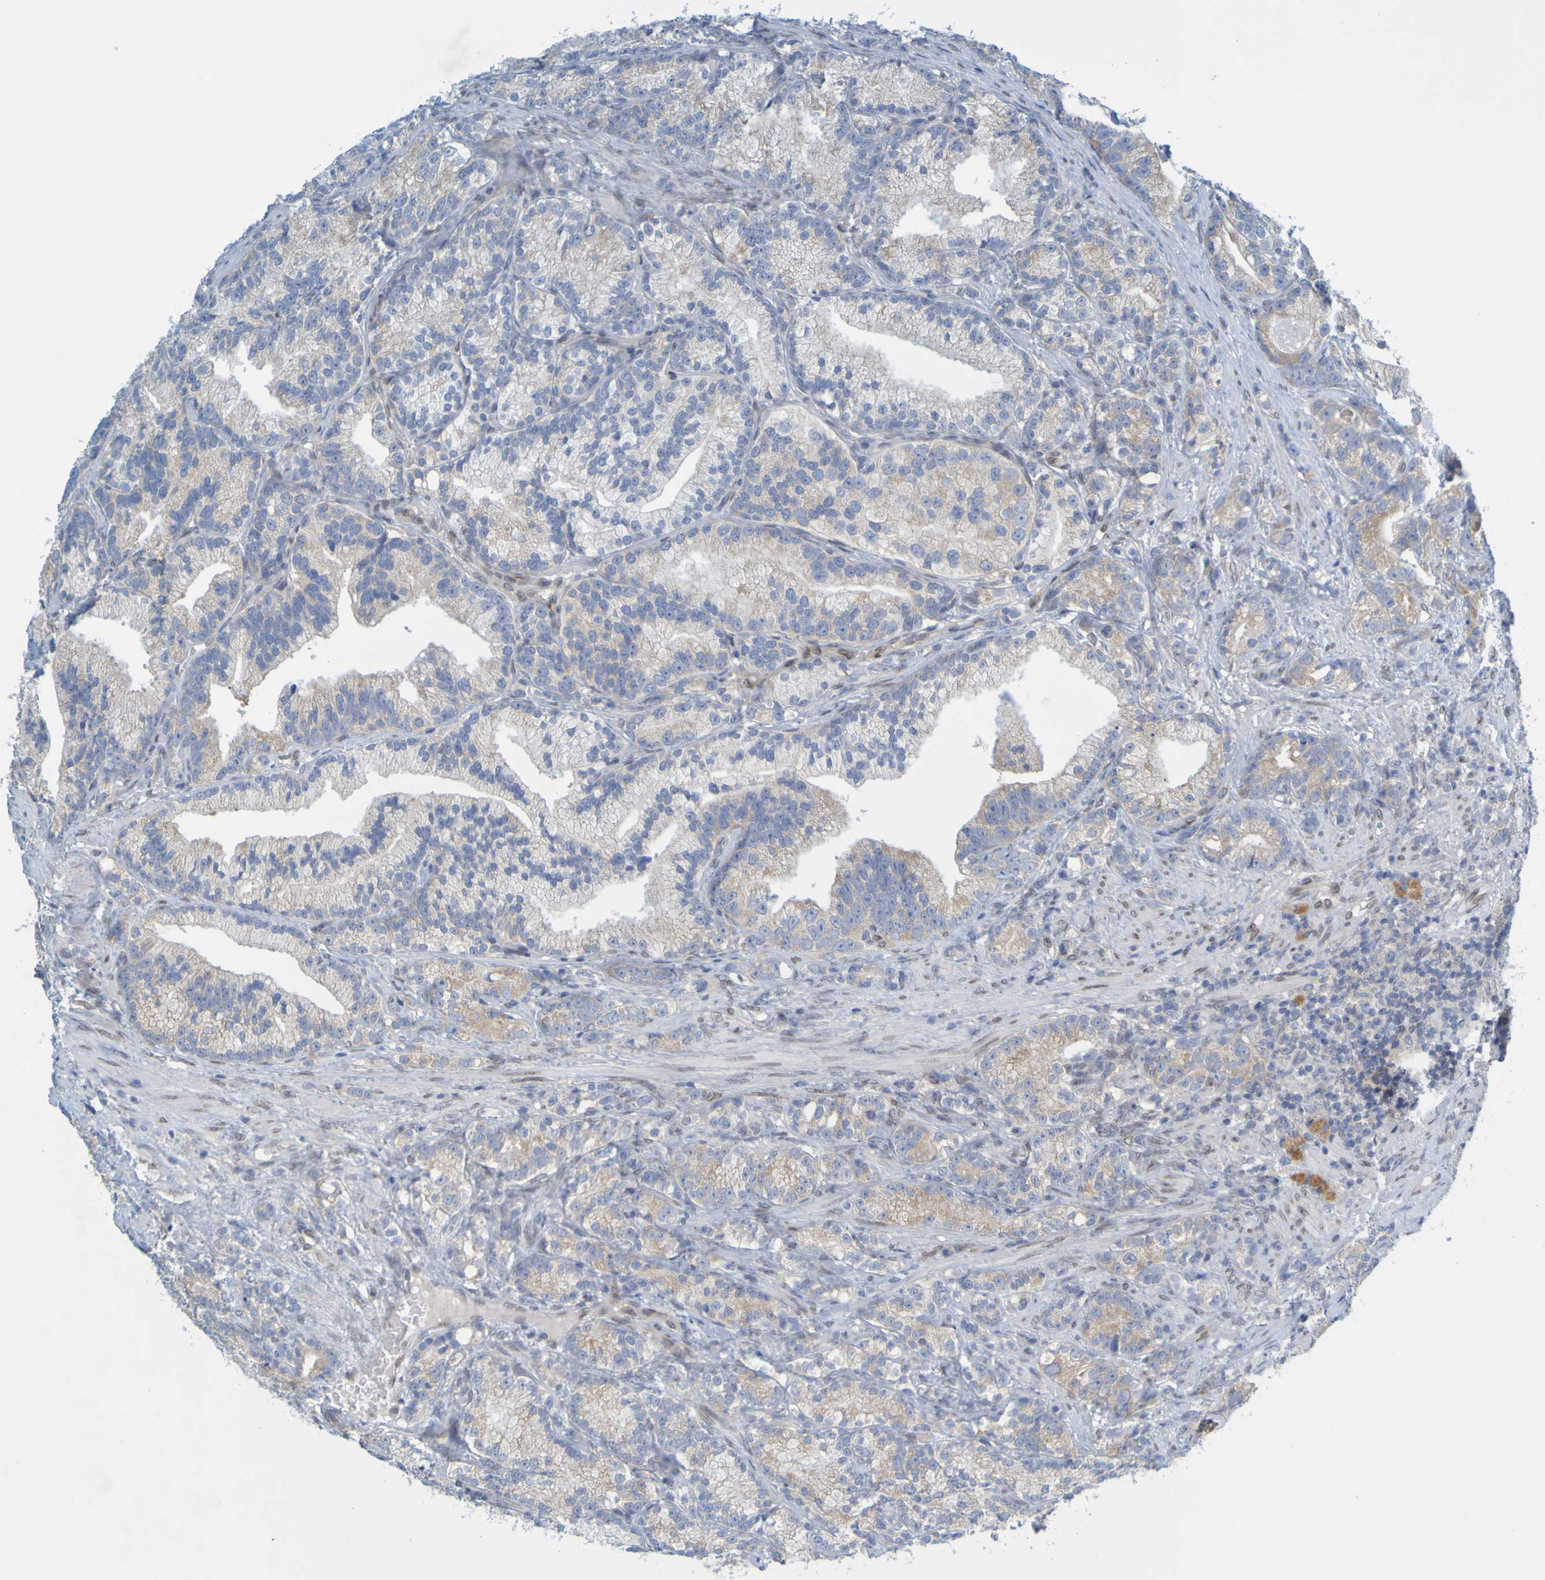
{"staining": {"intensity": "weak", "quantity": "<25%", "location": "cytoplasmic/membranous"}, "tissue": "prostate cancer", "cell_type": "Tumor cells", "image_type": "cancer", "snomed": [{"axis": "morphology", "description": "Adenocarcinoma, Low grade"}, {"axis": "topography", "description": "Prostate"}], "caption": "Tumor cells show no significant protein staining in low-grade adenocarcinoma (prostate).", "gene": "MAG", "patient": {"sex": "male", "age": 89}}